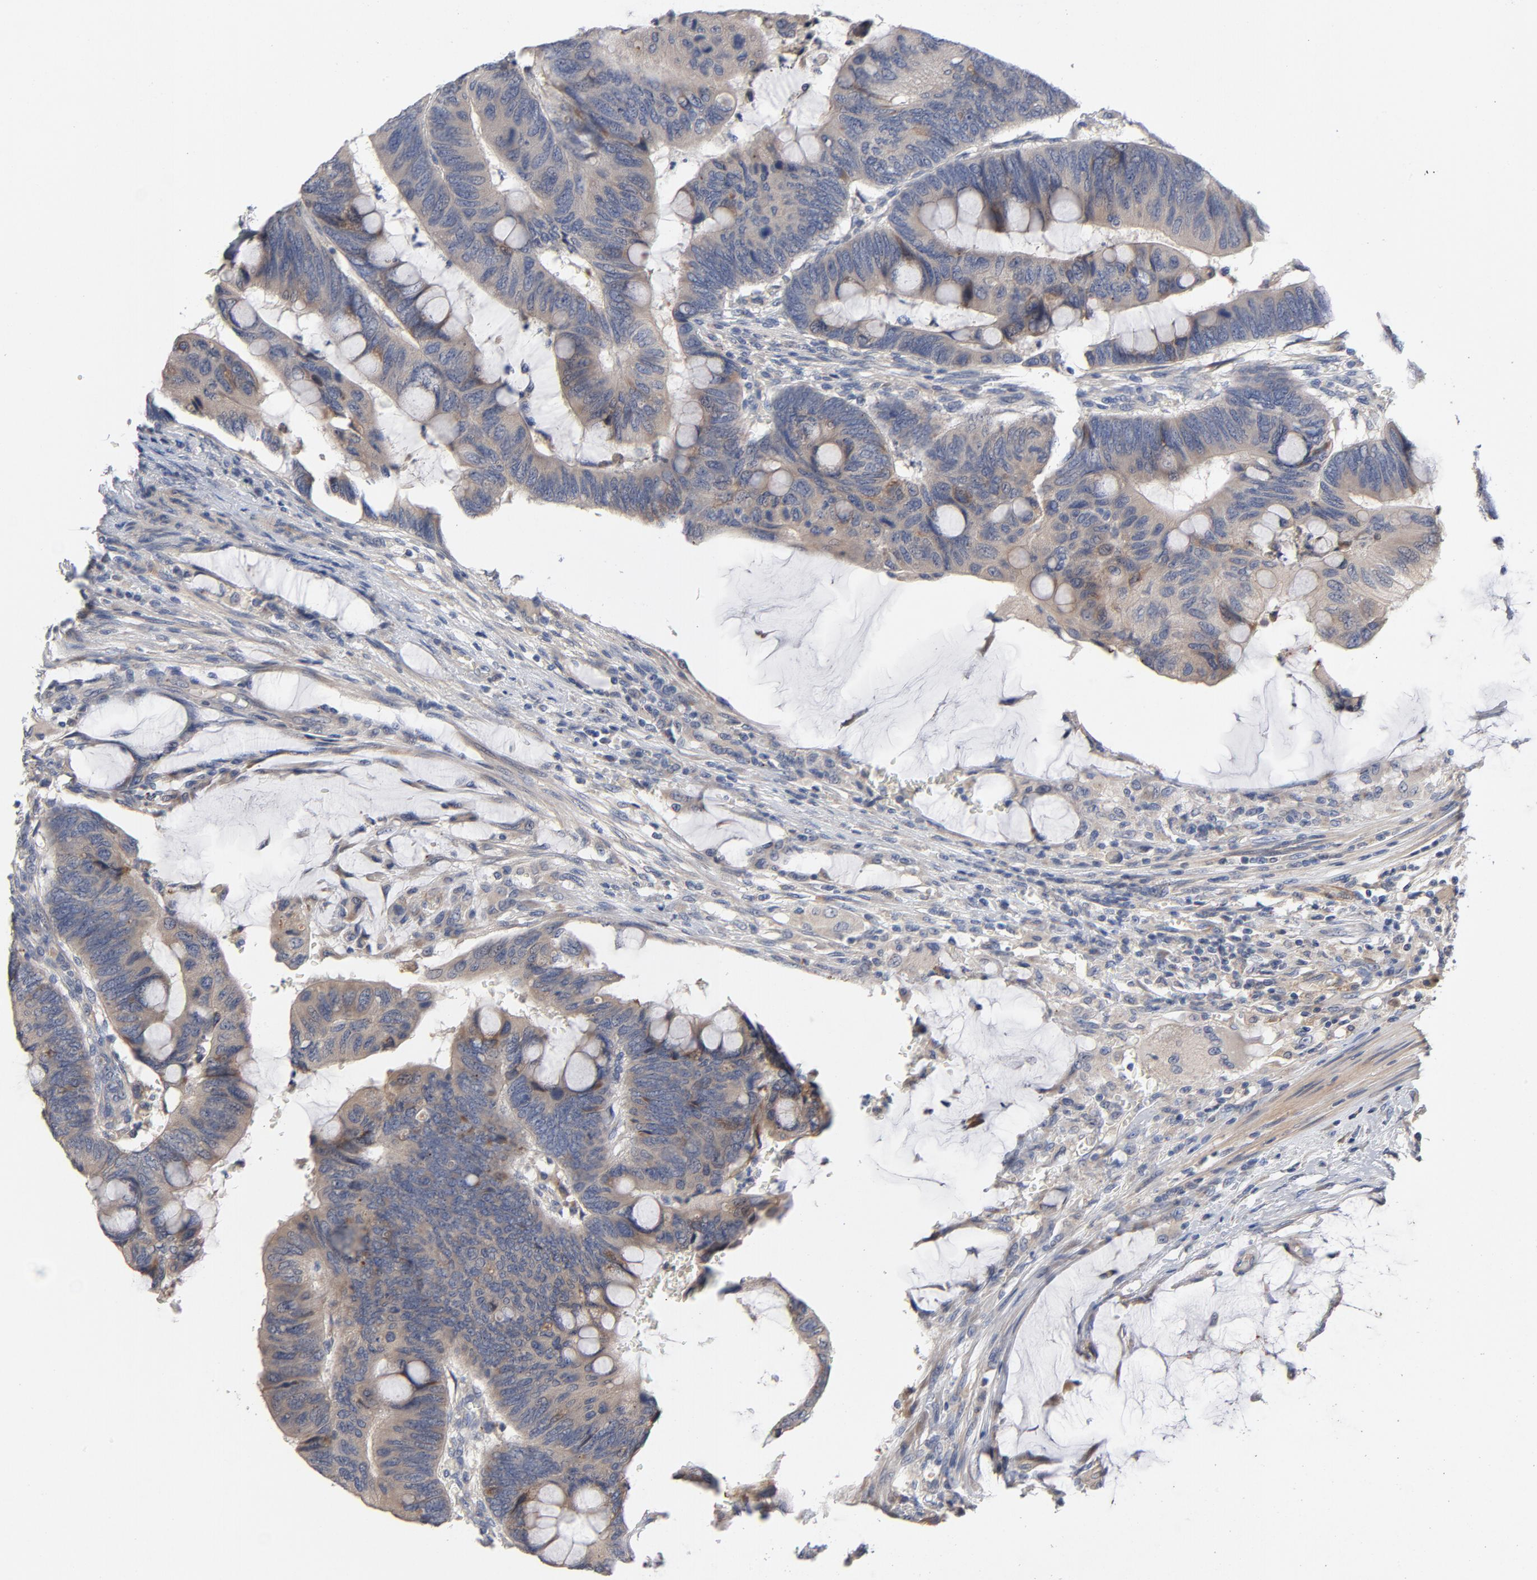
{"staining": {"intensity": "moderate", "quantity": ">75%", "location": "cytoplasmic/membranous"}, "tissue": "colorectal cancer", "cell_type": "Tumor cells", "image_type": "cancer", "snomed": [{"axis": "morphology", "description": "Normal tissue, NOS"}, {"axis": "morphology", "description": "Adenocarcinoma, NOS"}, {"axis": "topography", "description": "Rectum"}], "caption": "Human adenocarcinoma (colorectal) stained with a brown dye exhibits moderate cytoplasmic/membranous positive positivity in about >75% of tumor cells.", "gene": "CCDC134", "patient": {"sex": "male", "age": 92}}